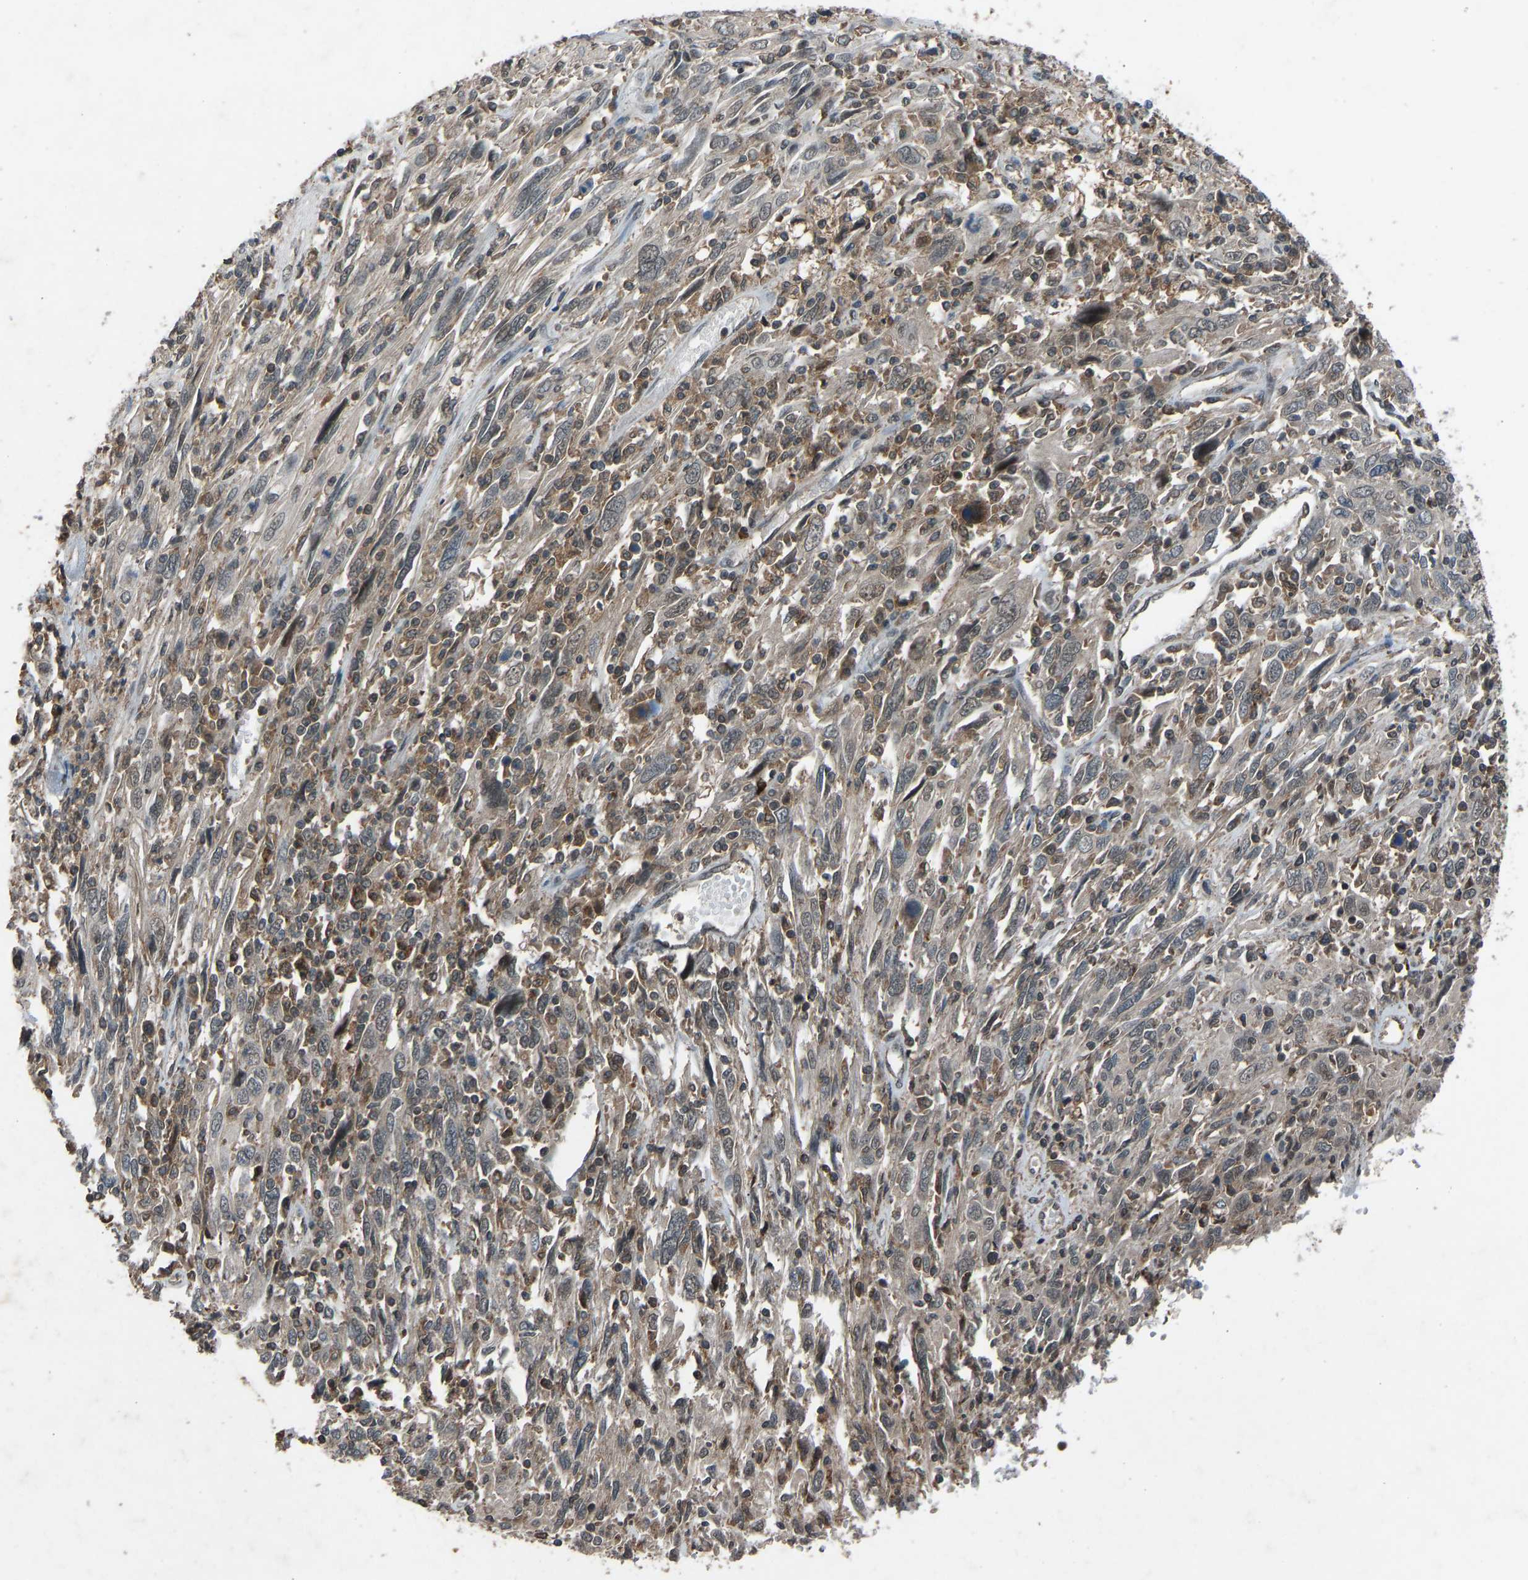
{"staining": {"intensity": "weak", "quantity": ">75%", "location": "cytoplasmic/membranous"}, "tissue": "cervical cancer", "cell_type": "Tumor cells", "image_type": "cancer", "snomed": [{"axis": "morphology", "description": "Squamous cell carcinoma, NOS"}, {"axis": "topography", "description": "Cervix"}], "caption": "IHC photomicrograph of human squamous cell carcinoma (cervical) stained for a protein (brown), which reveals low levels of weak cytoplasmic/membranous staining in about >75% of tumor cells.", "gene": "SLC43A1", "patient": {"sex": "female", "age": 46}}